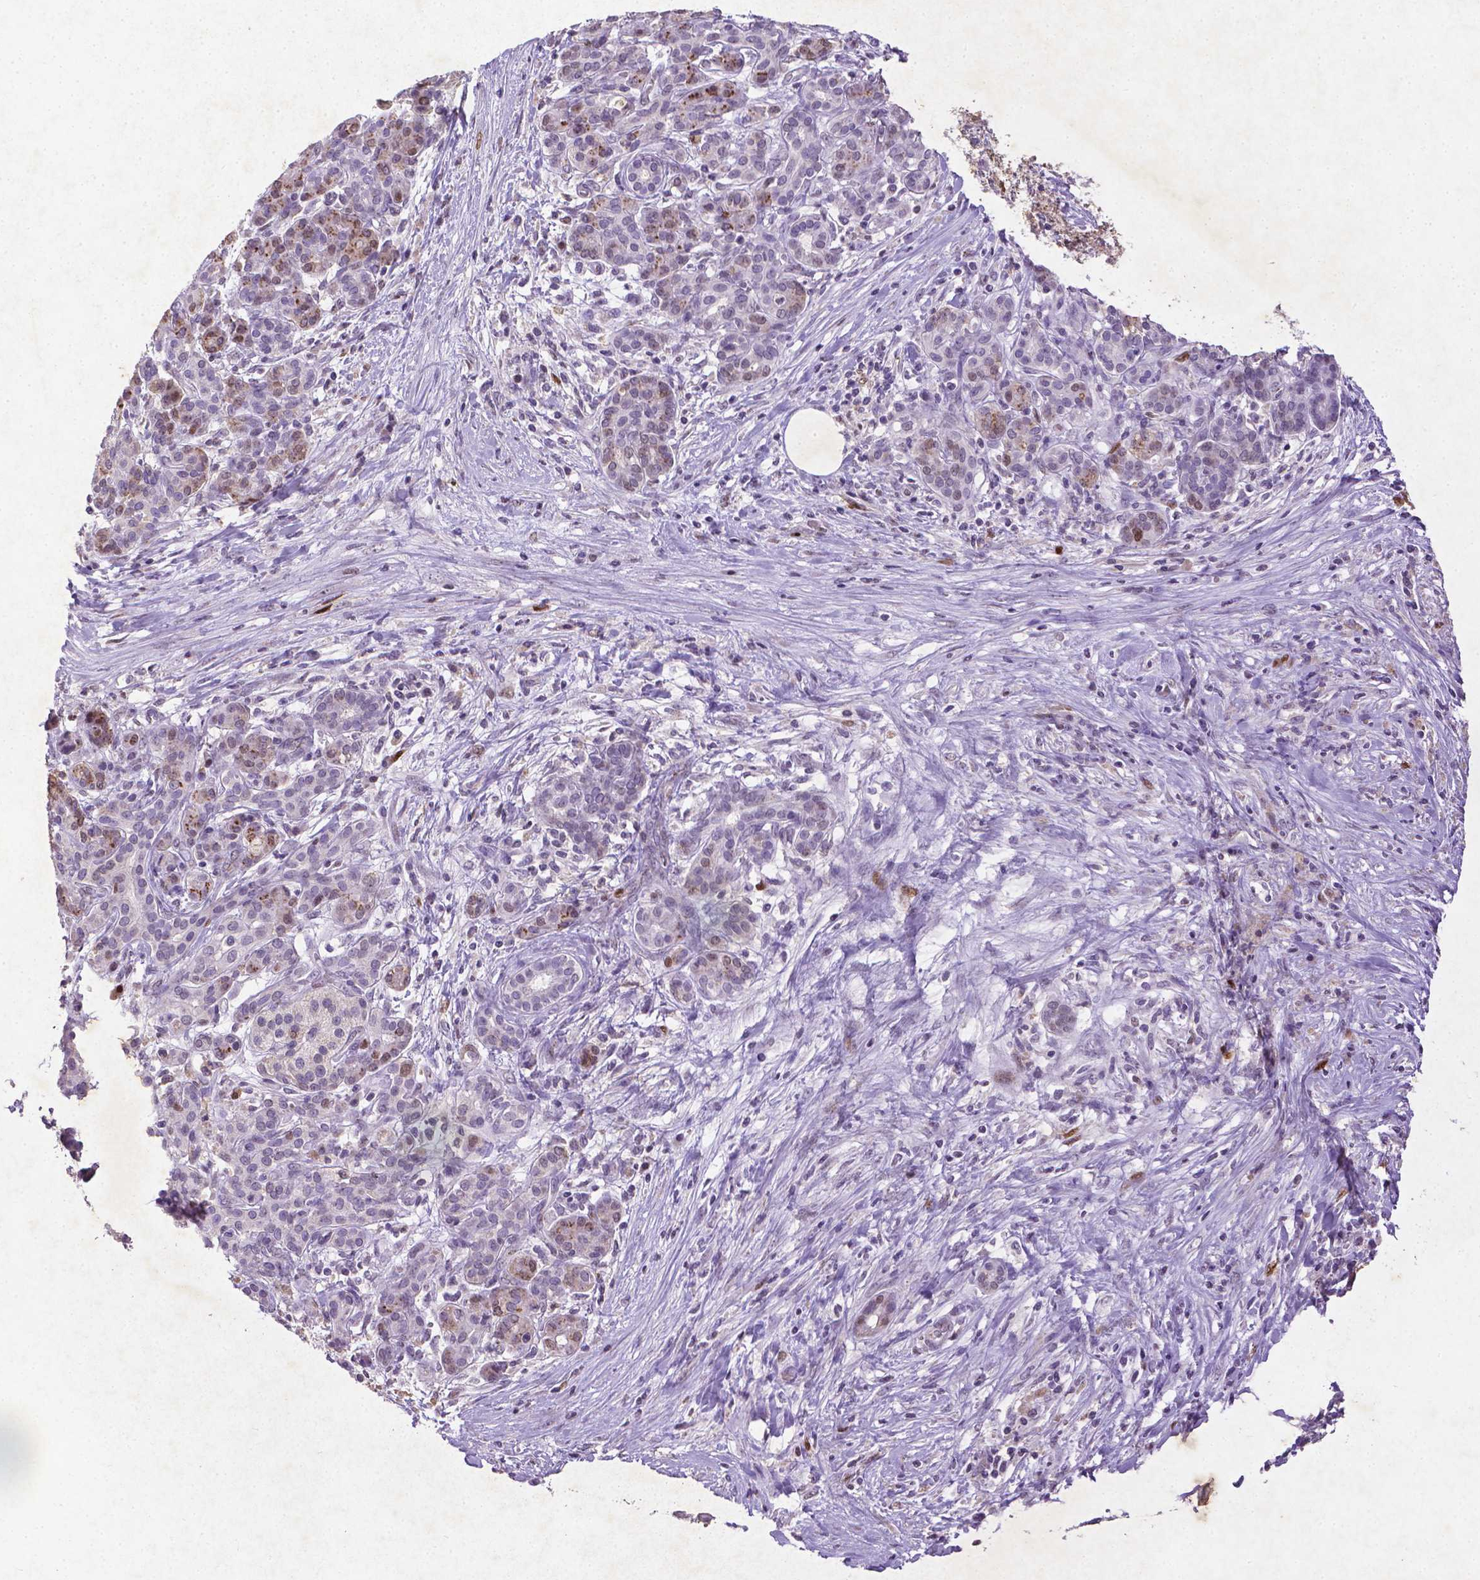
{"staining": {"intensity": "strong", "quantity": "<25%", "location": "cytoplasmic/membranous"}, "tissue": "pancreatic cancer", "cell_type": "Tumor cells", "image_type": "cancer", "snomed": [{"axis": "morphology", "description": "Adenocarcinoma, NOS"}, {"axis": "topography", "description": "Pancreas"}], "caption": "Immunohistochemistry histopathology image of neoplastic tissue: human pancreatic cancer stained using immunohistochemistry (IHC) displays medium levels of strong protein expression localized specifically in the cytoplasmic/membranous of tumor cells, appearing as a cytoplasmic/membranous brown color.", "gene": "CDKN1A", "patient": {"sex": "male", "age": 44}}